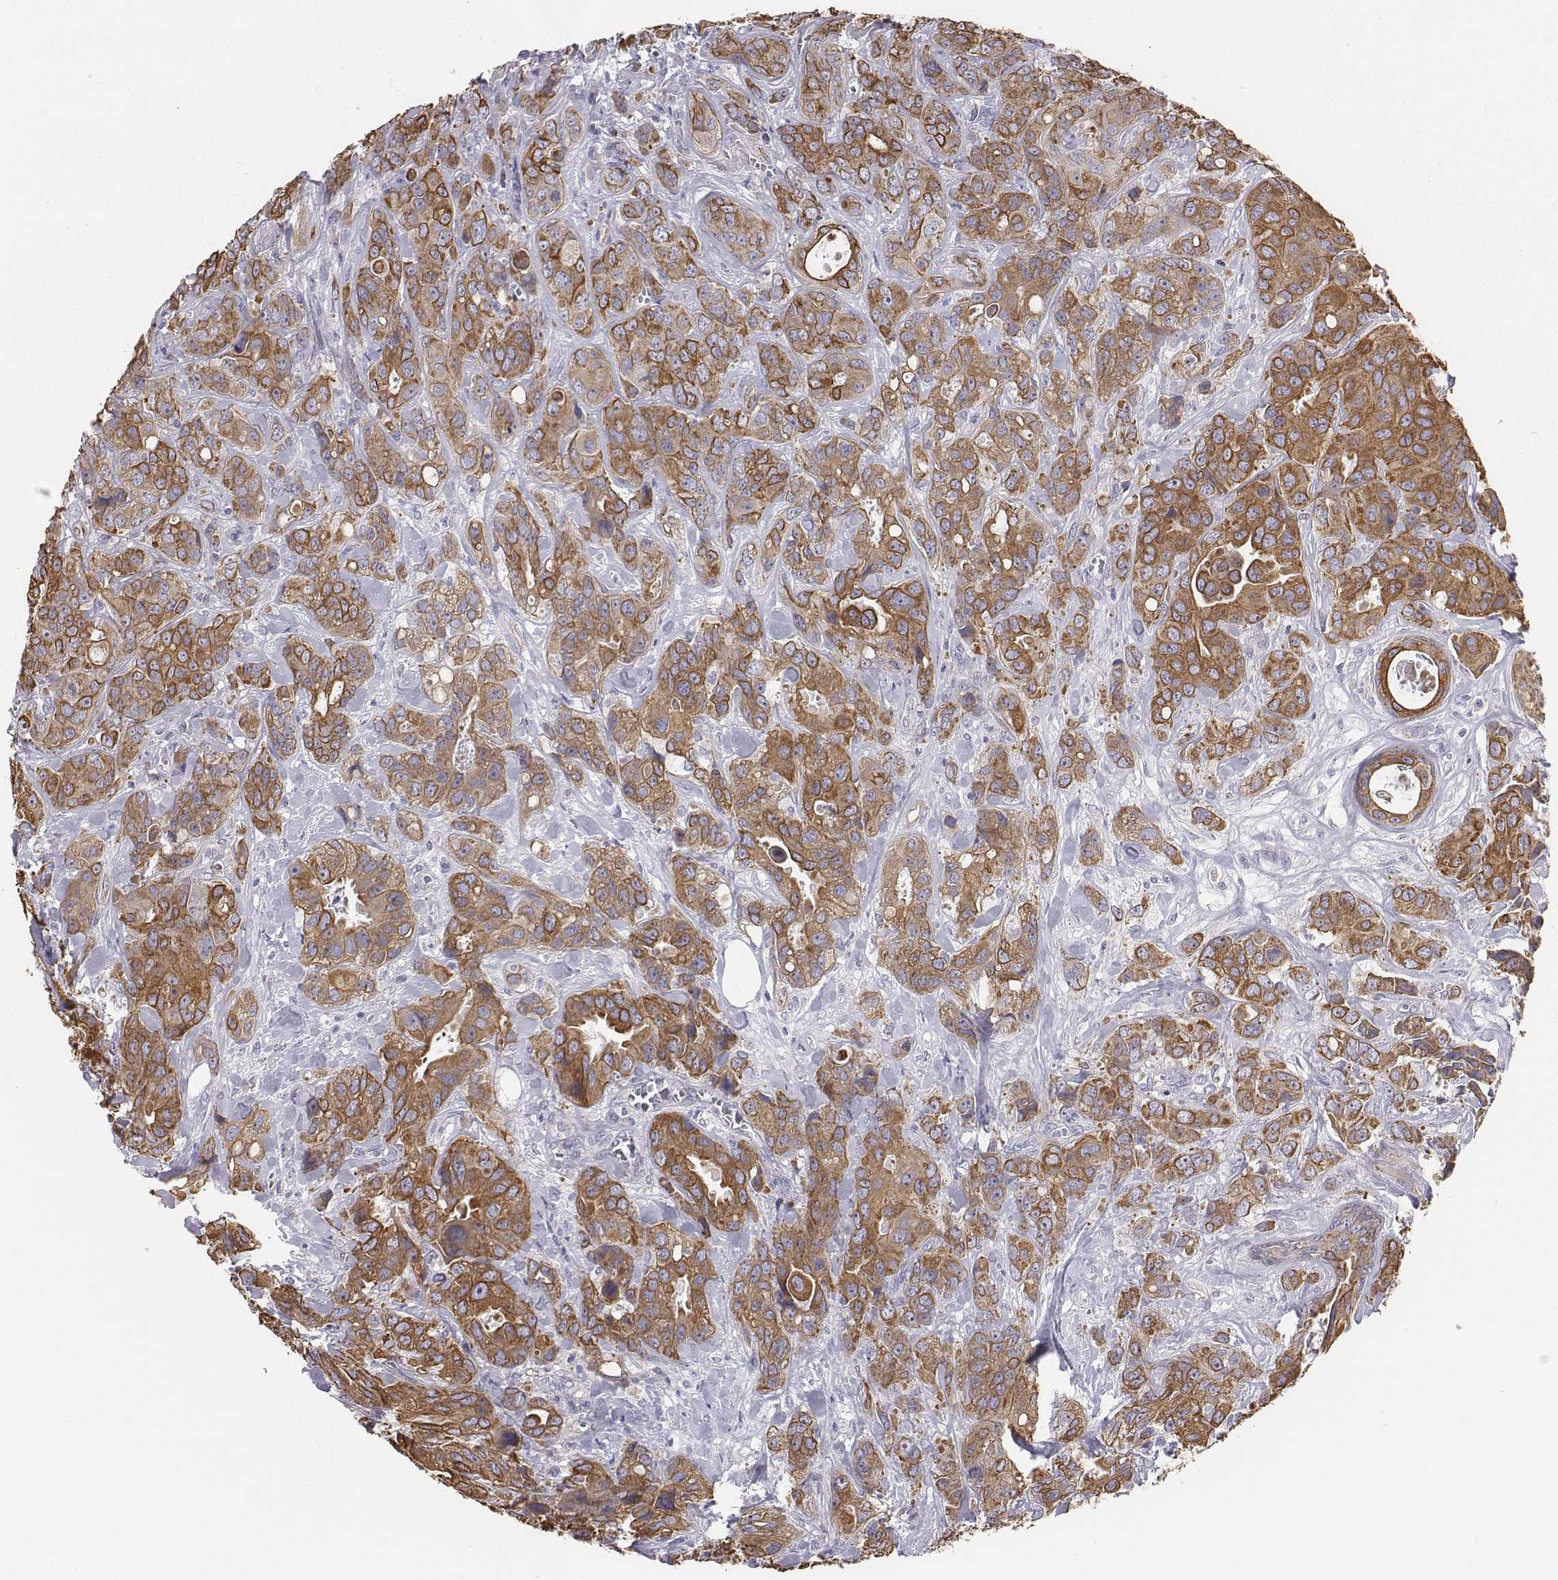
{"staining": {"intensity": "moderate", "quantity": ">75%", "location": "cytoplasmic/membranous"}, "tissue": "breast cancer", "cell_type": "Tumor cells", "image_type": "cancer", "snomed": [{"axis": "morphology", "description": "Duct carcinoma"}, {"axis": "topography", "description": "Breast"}], "caption": "Tumor cells show medium levels of moderate cytoplasmic/membranous positivity in about >75% of cells in human breast intraductal carcinoma.", "gene": "CHST14", "patient": {"sex": "female", "age": 43}}